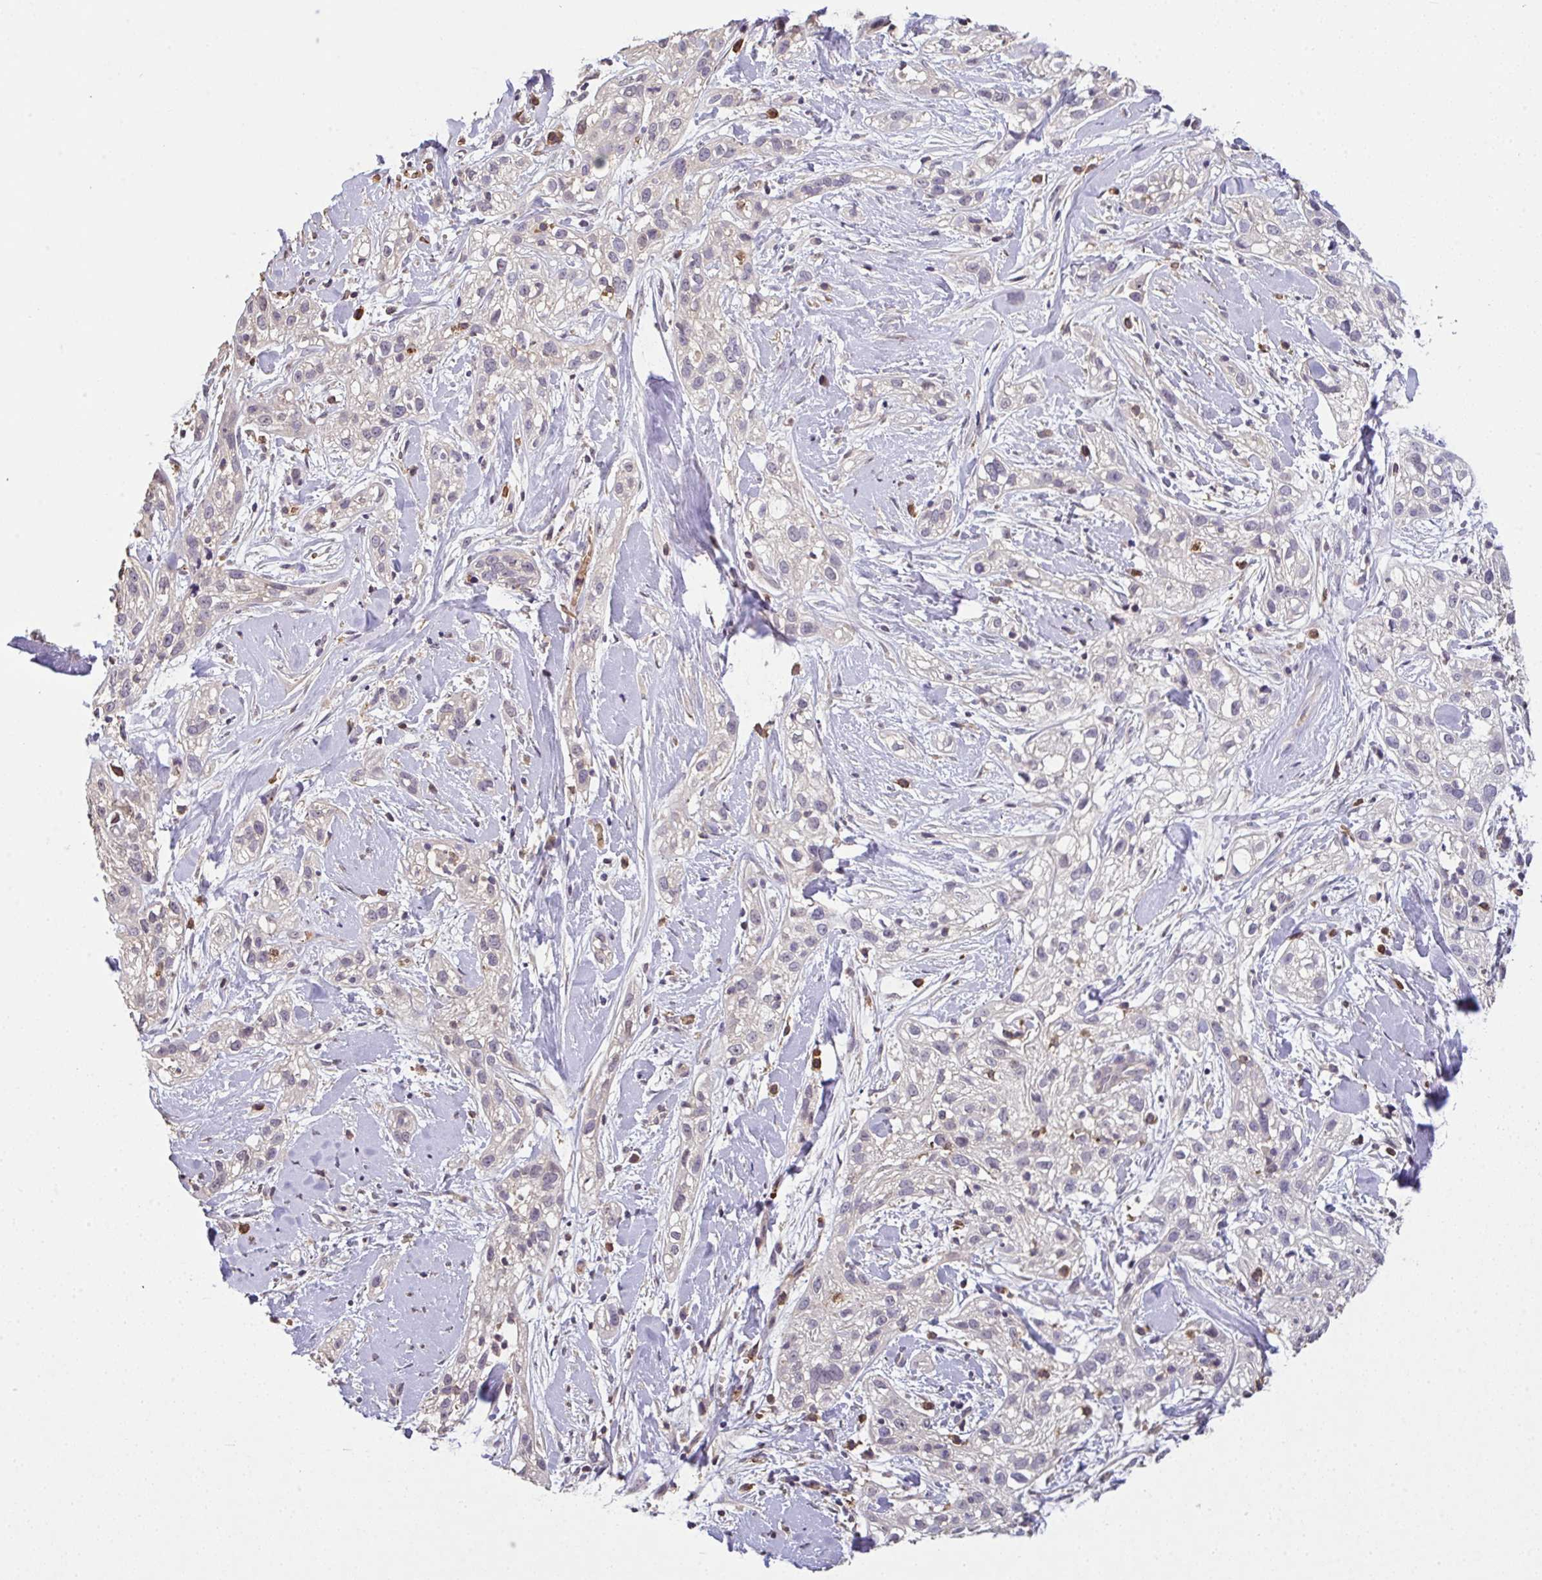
{"staining": {"intensity": "negative", "quantity": "none", "location": "none"}, "tissue": "skin cancer", "cell_type": "Tumor cells", "image_type": "cancer", "snomed": [{"axis": "morphology", "description": "Squamous cell carcinoma, NOS"}, {"axis": "topography", "description": "Skin"}], "caption": "The histopathology image reveals no significant positivity in tumor cells of skin cancer.", "gene": "C1QTNF9B", "patient": {"sex": "male", "age": 82}}